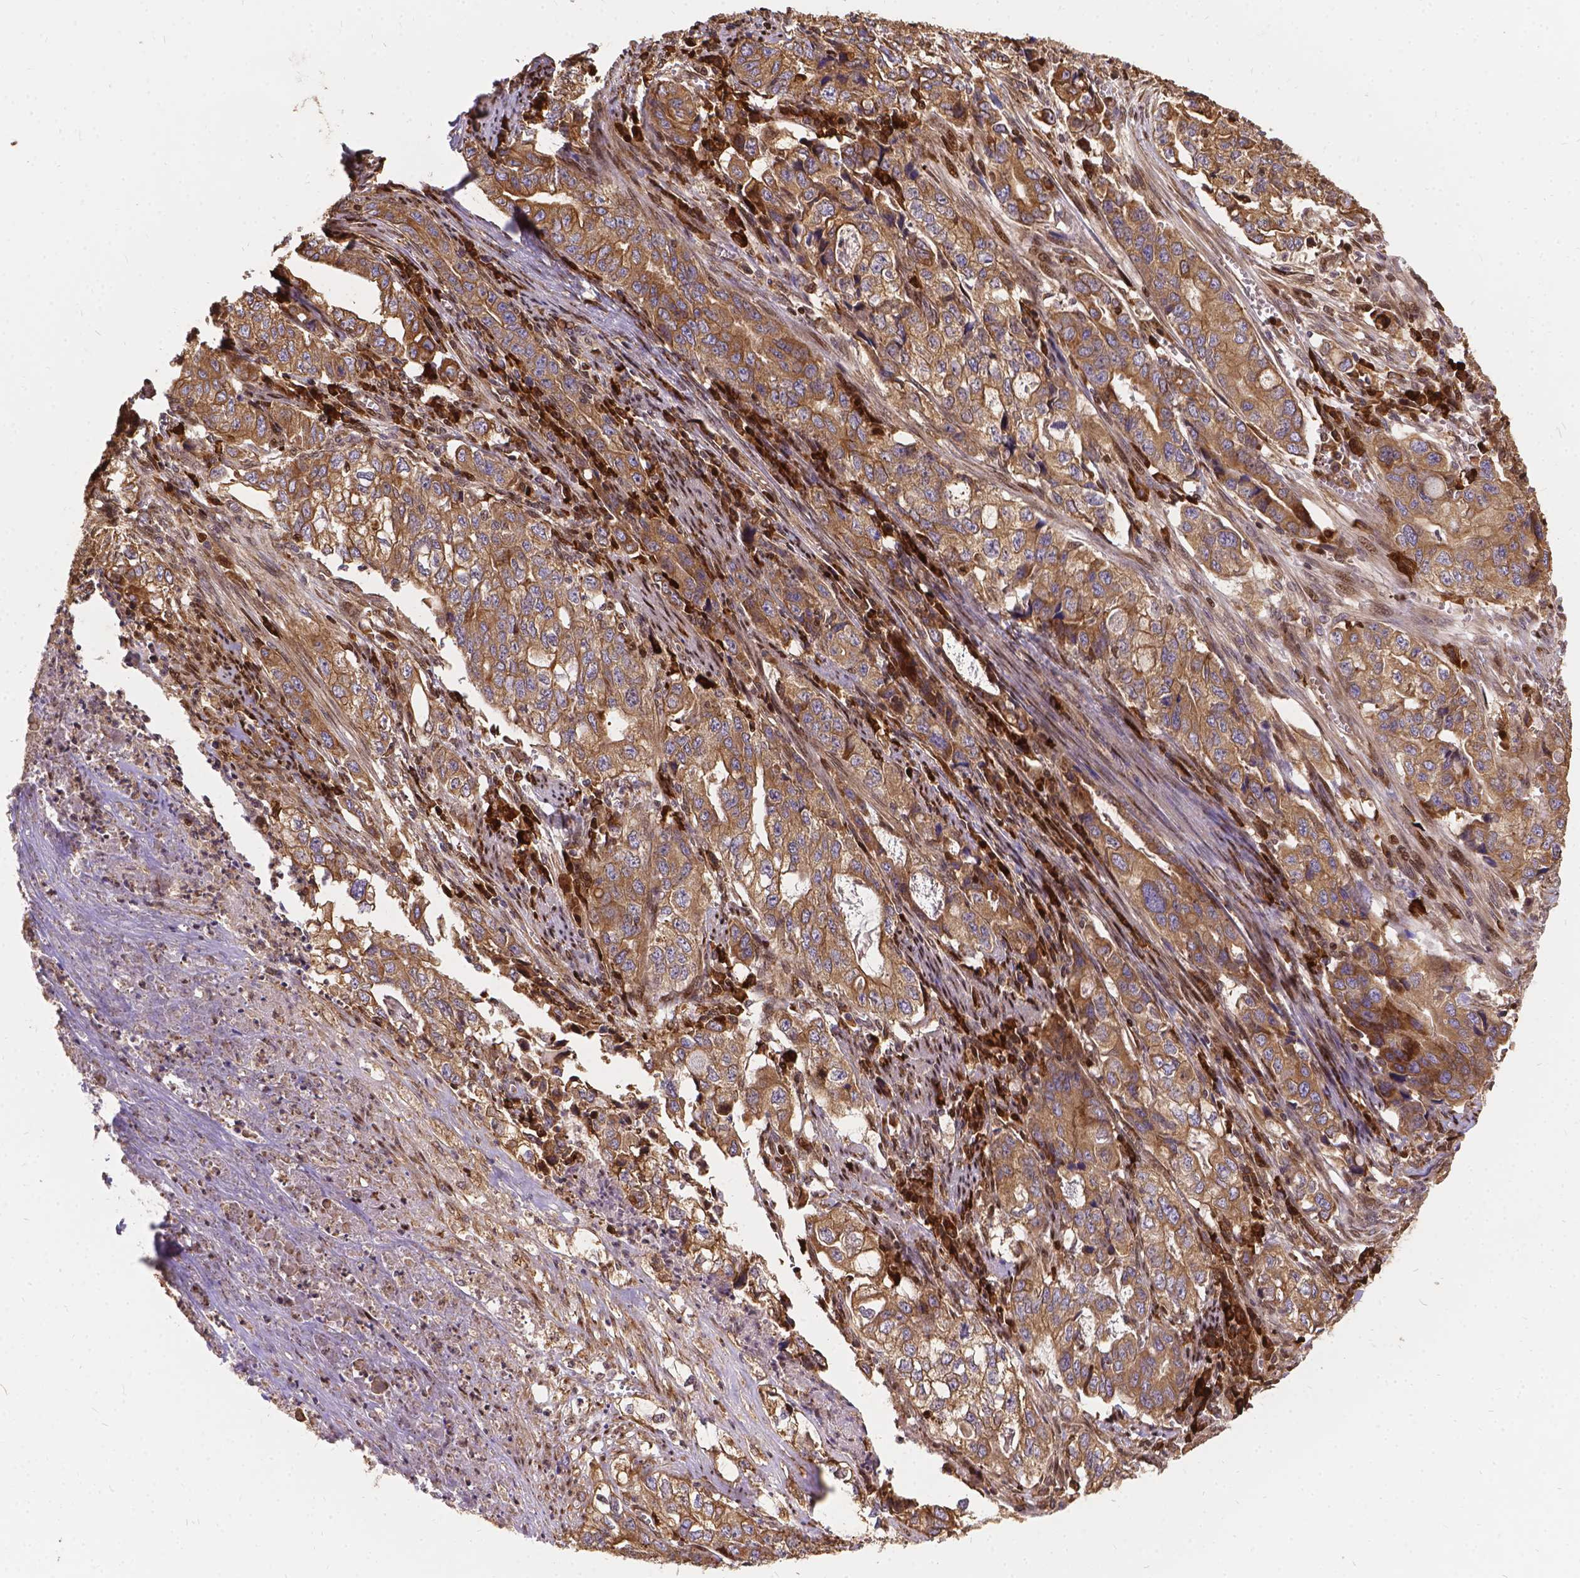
{"staining": {"intensity": "weak", "quantity": ">75%", "location": "cytoplasmic/membranous"}, "tissue": "stomach cancer", "cell_type": "Tumor cells", "image_type": "cancer", "snomed": [{"axis": "morphology", "description": "Adenocarcinoma, NOS"}, {"axis": "topography", "description": "Stomach, lower"}], "caption": "Human adenocarcinoma (stomach) stained with a brown dye demonstrates weak cytoplasmic/membranous positive staining in approximately >75% of tumor cells.", "gene": "DENND6A", "patient": {"sex": "female", "age": 72}}